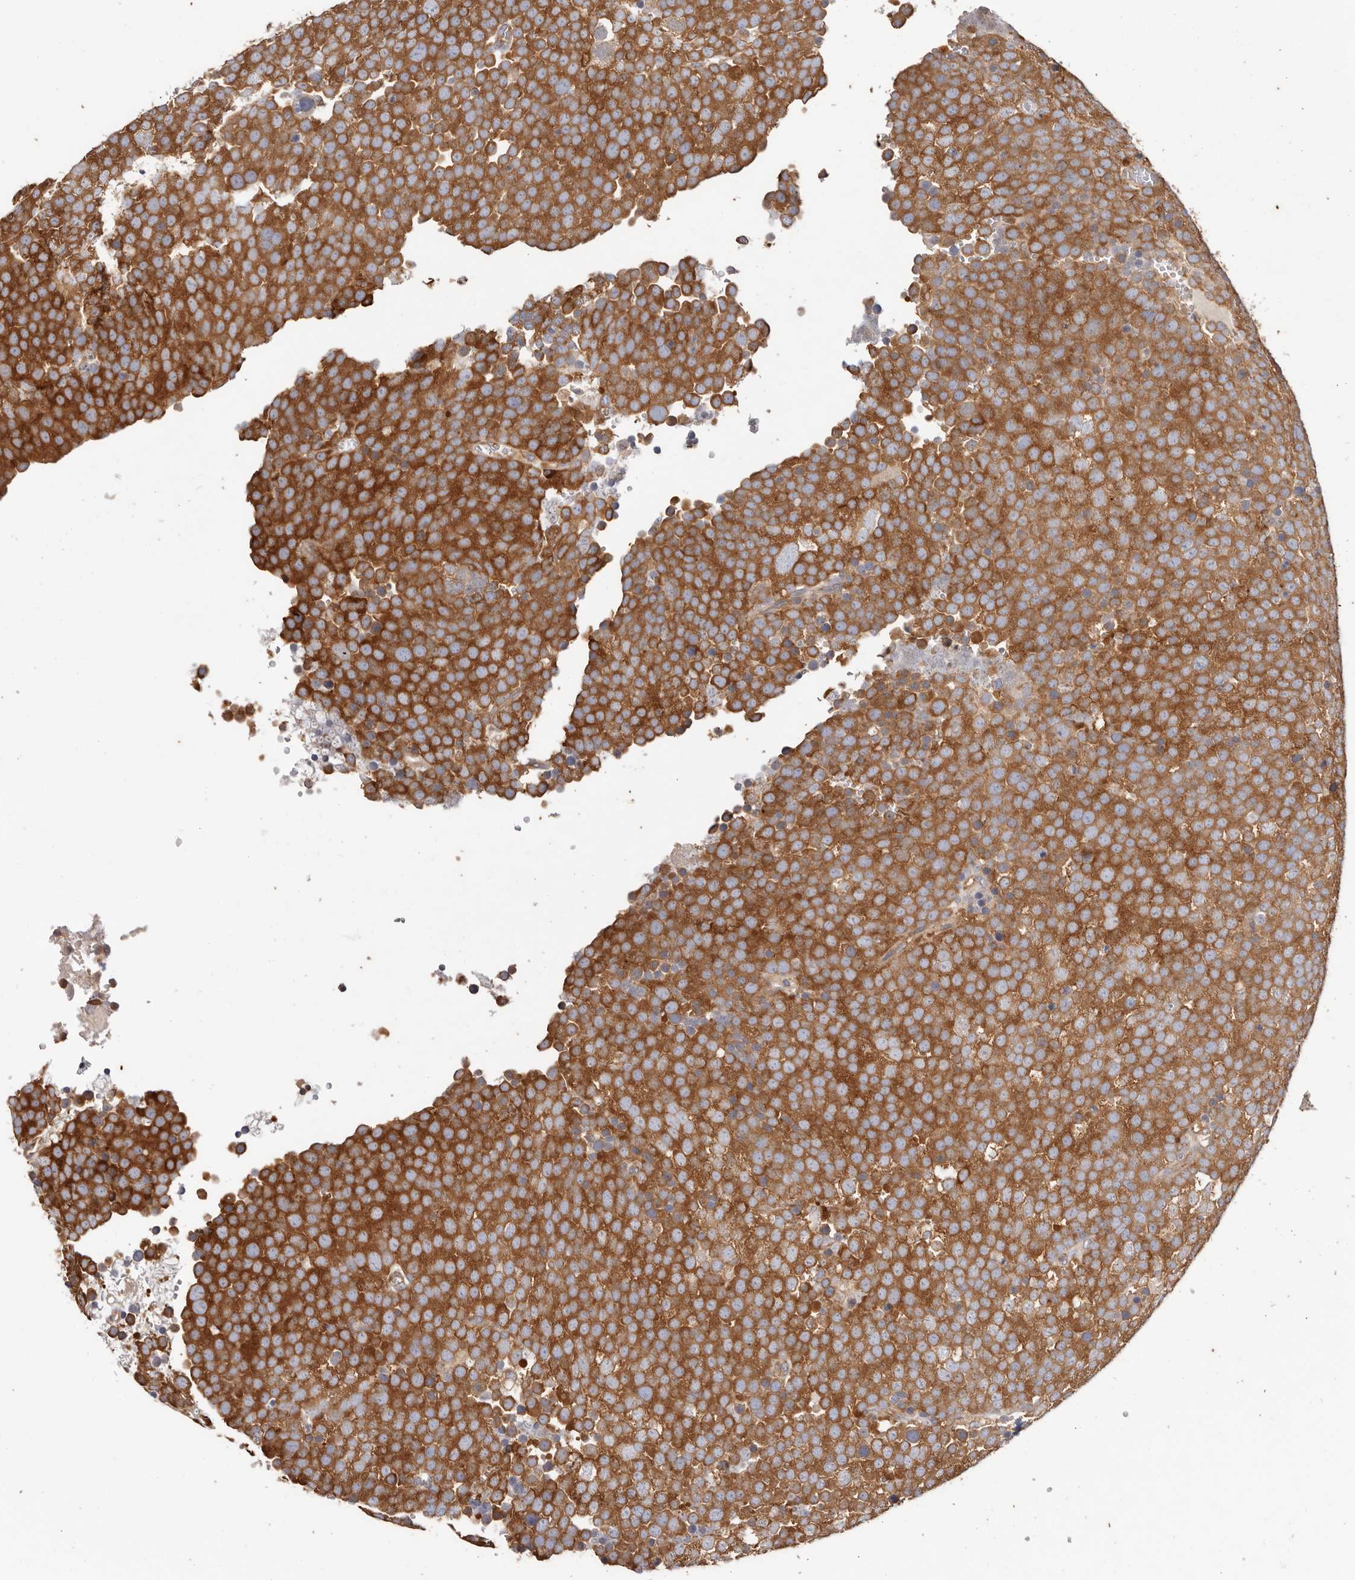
{"staining": {"intensity": "strong", "quantity": ">75%", "location": "cytoplasmic/membranous"}, "tissue": "testis cancer", "cell_type": "Tumor cells", "image_type": "cancer", "snomed": [{"axis": "morphology", "description": "Seminoma, NOS"}, {"axis": "topography", "description": "Testis"}], "caption": "Protein staining of testis cancer (seminoma) tissue displays strong cytoplasmic/membranous staining in approximately >75% of tumor cells. (DAB (3,3'-diaminobenzidine) = brown stain, brightfield microscopy at high magnification).", "gene": "EPRS1", "patient": {"sex": "male", "age": 71}}